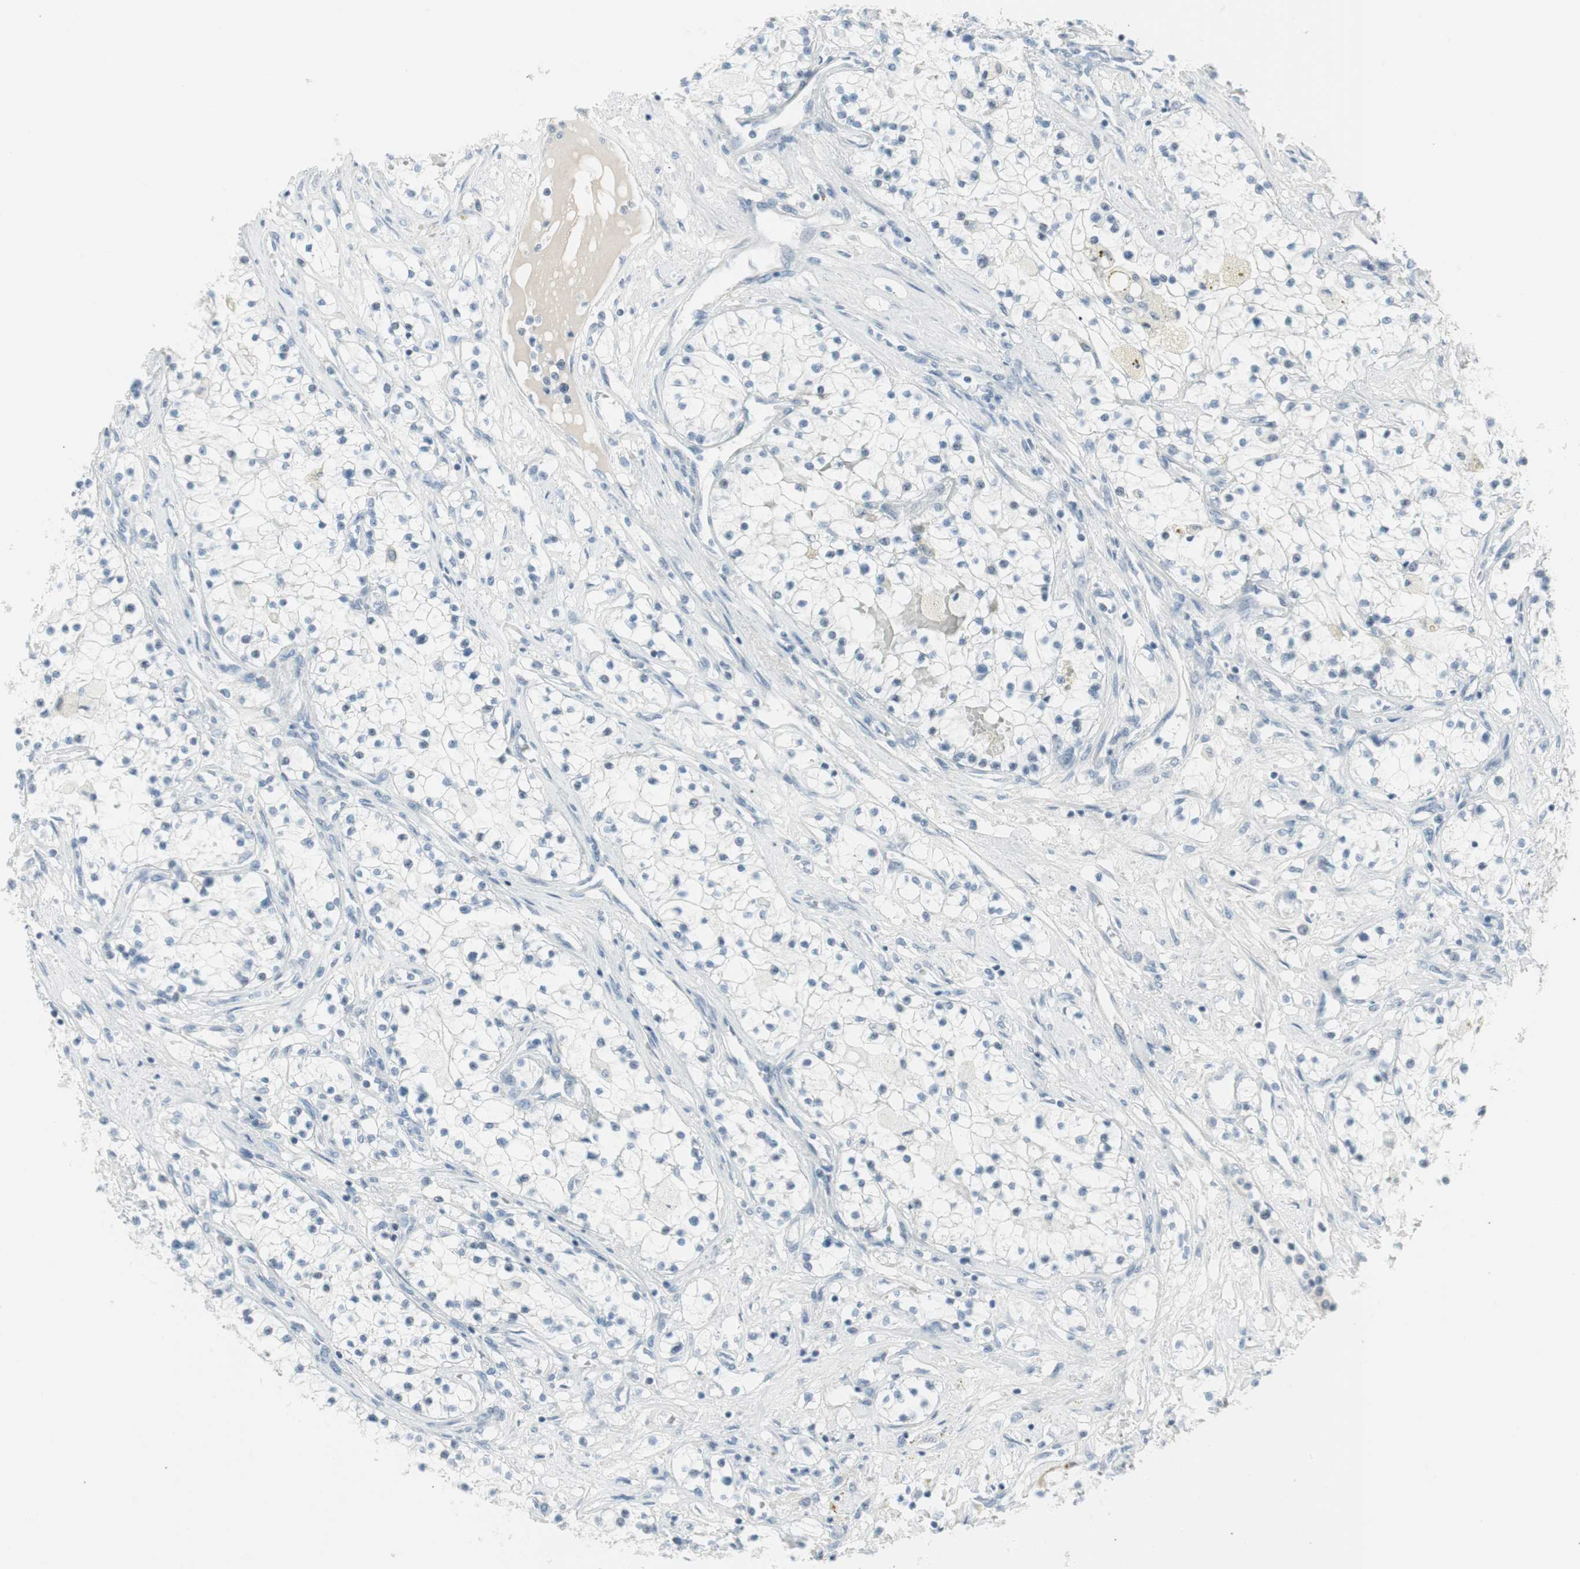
{"staining": {"intensity": "negative", "quantity": "none", "location": "none"}, "tissue": "renal cancer", "cell_type": "Tumor cells", "image_type": "cancer", "snomed": [{"axis": "morphology", "description": "Adenocarcinoma, NOS"}, {"axis": "topography", "description": "Kidney"}], "caption": "This photomicrograph is of renal cancer (adenocarcinoma) stained with immunohistochemistry to label a protein in brown with the nuclei are counter-stained blue. There is no expression in tumor cells. (IHC, brightfield microscopy, high magnification).", "gene": "AGR2", "patient": {"sex": "male", "age": 68}}